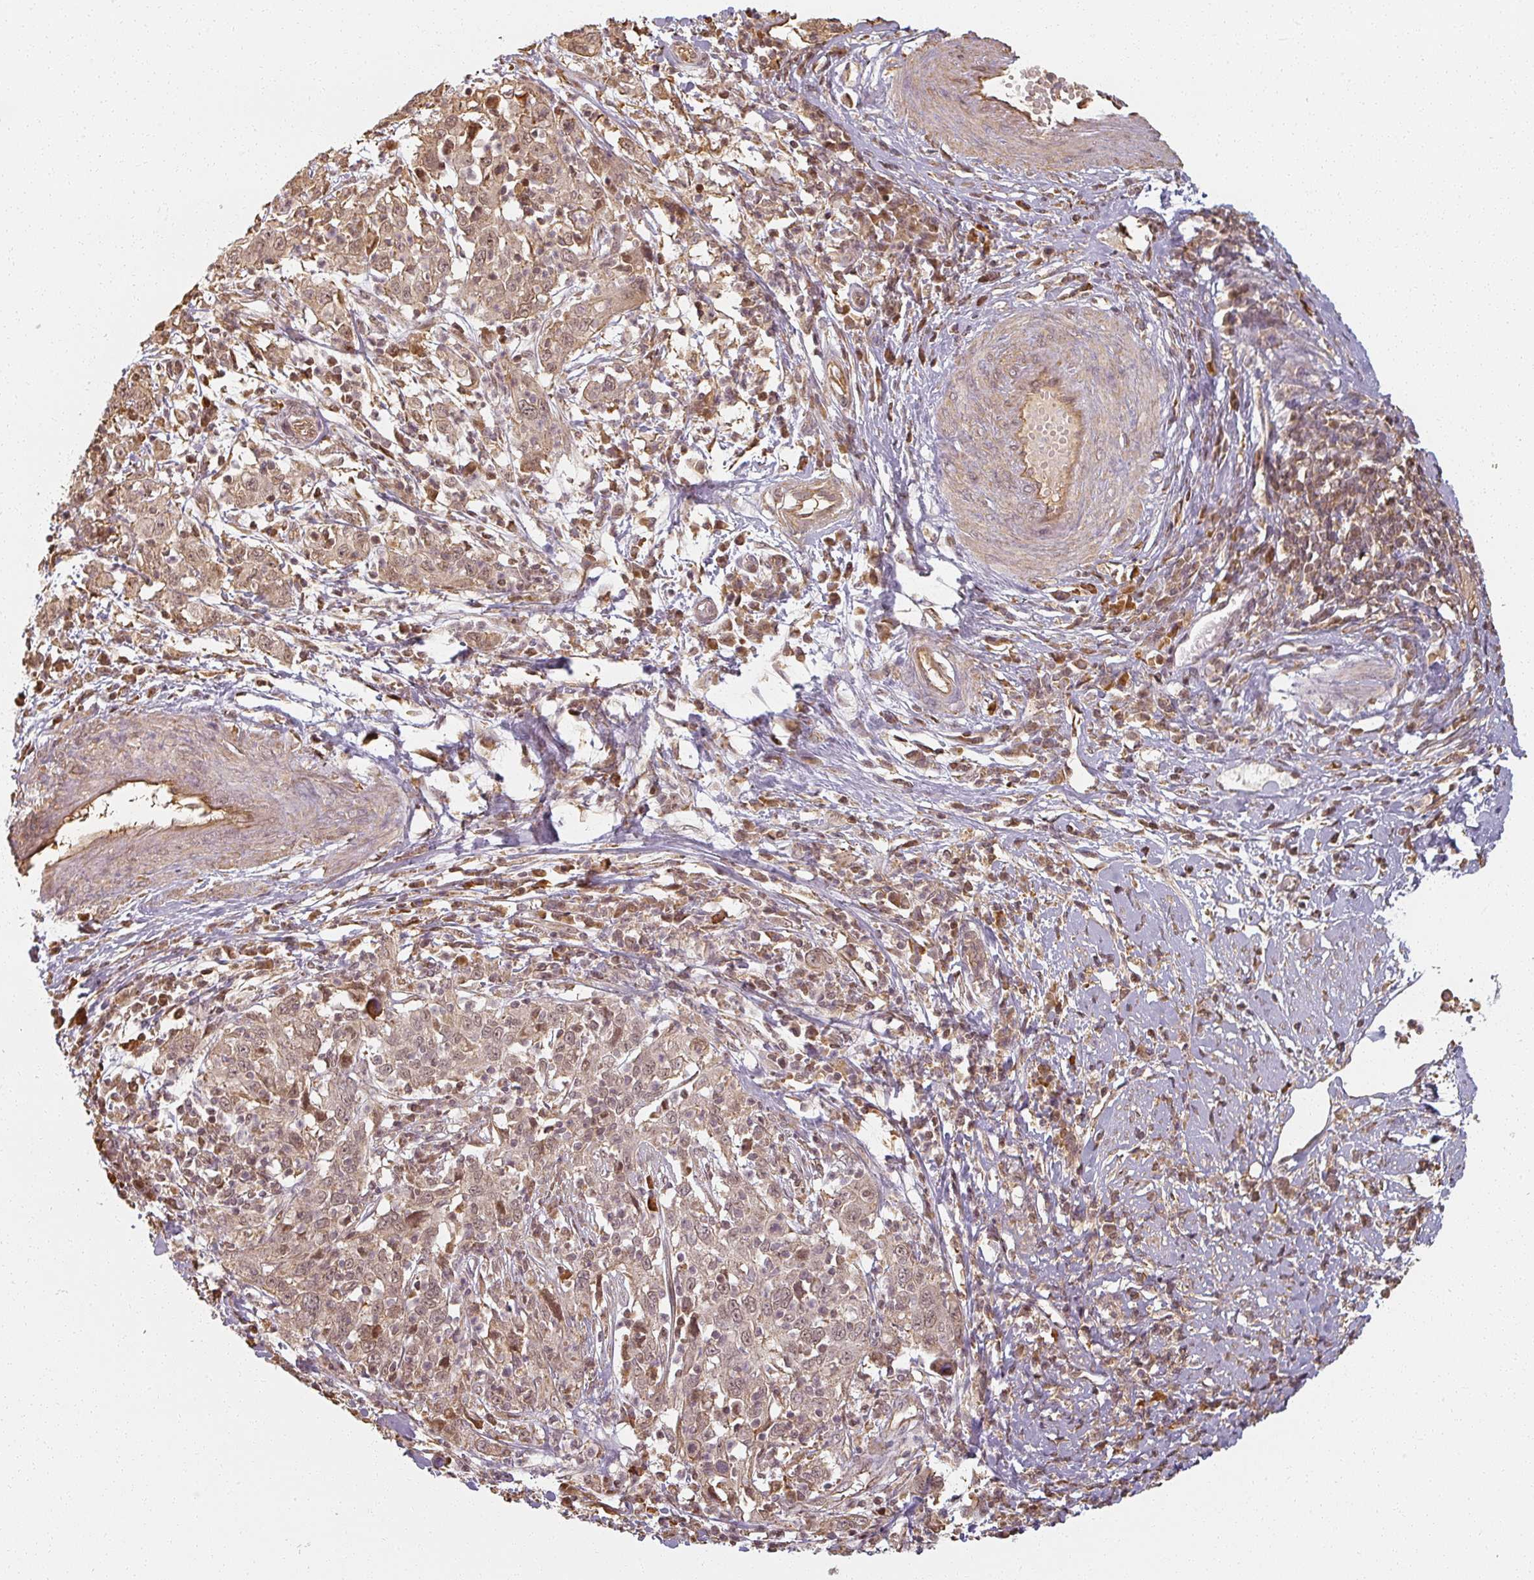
{"staining": {"intensity": "moderate", "quantity": ">75%", "location": "cytoplasmic/membranous,nuclear"}, "tissue": "cervical cancer", "cell_type": "Tumor cells", "image_type": "cancer", "snomed": [{"axis": "morphology", "description": "Squamous cell carcinoma, NOS"}, {"axis": "topography", "description": "Cervix"}], "caption": "Protein staining displays moderate cytoplasmic/membranous and nuclear staining in approximately >75% of tumor cells in squamous cell carcinoma (cervical).", "gene": "MED19", "patient": {"sex": "female", "age": 46}}